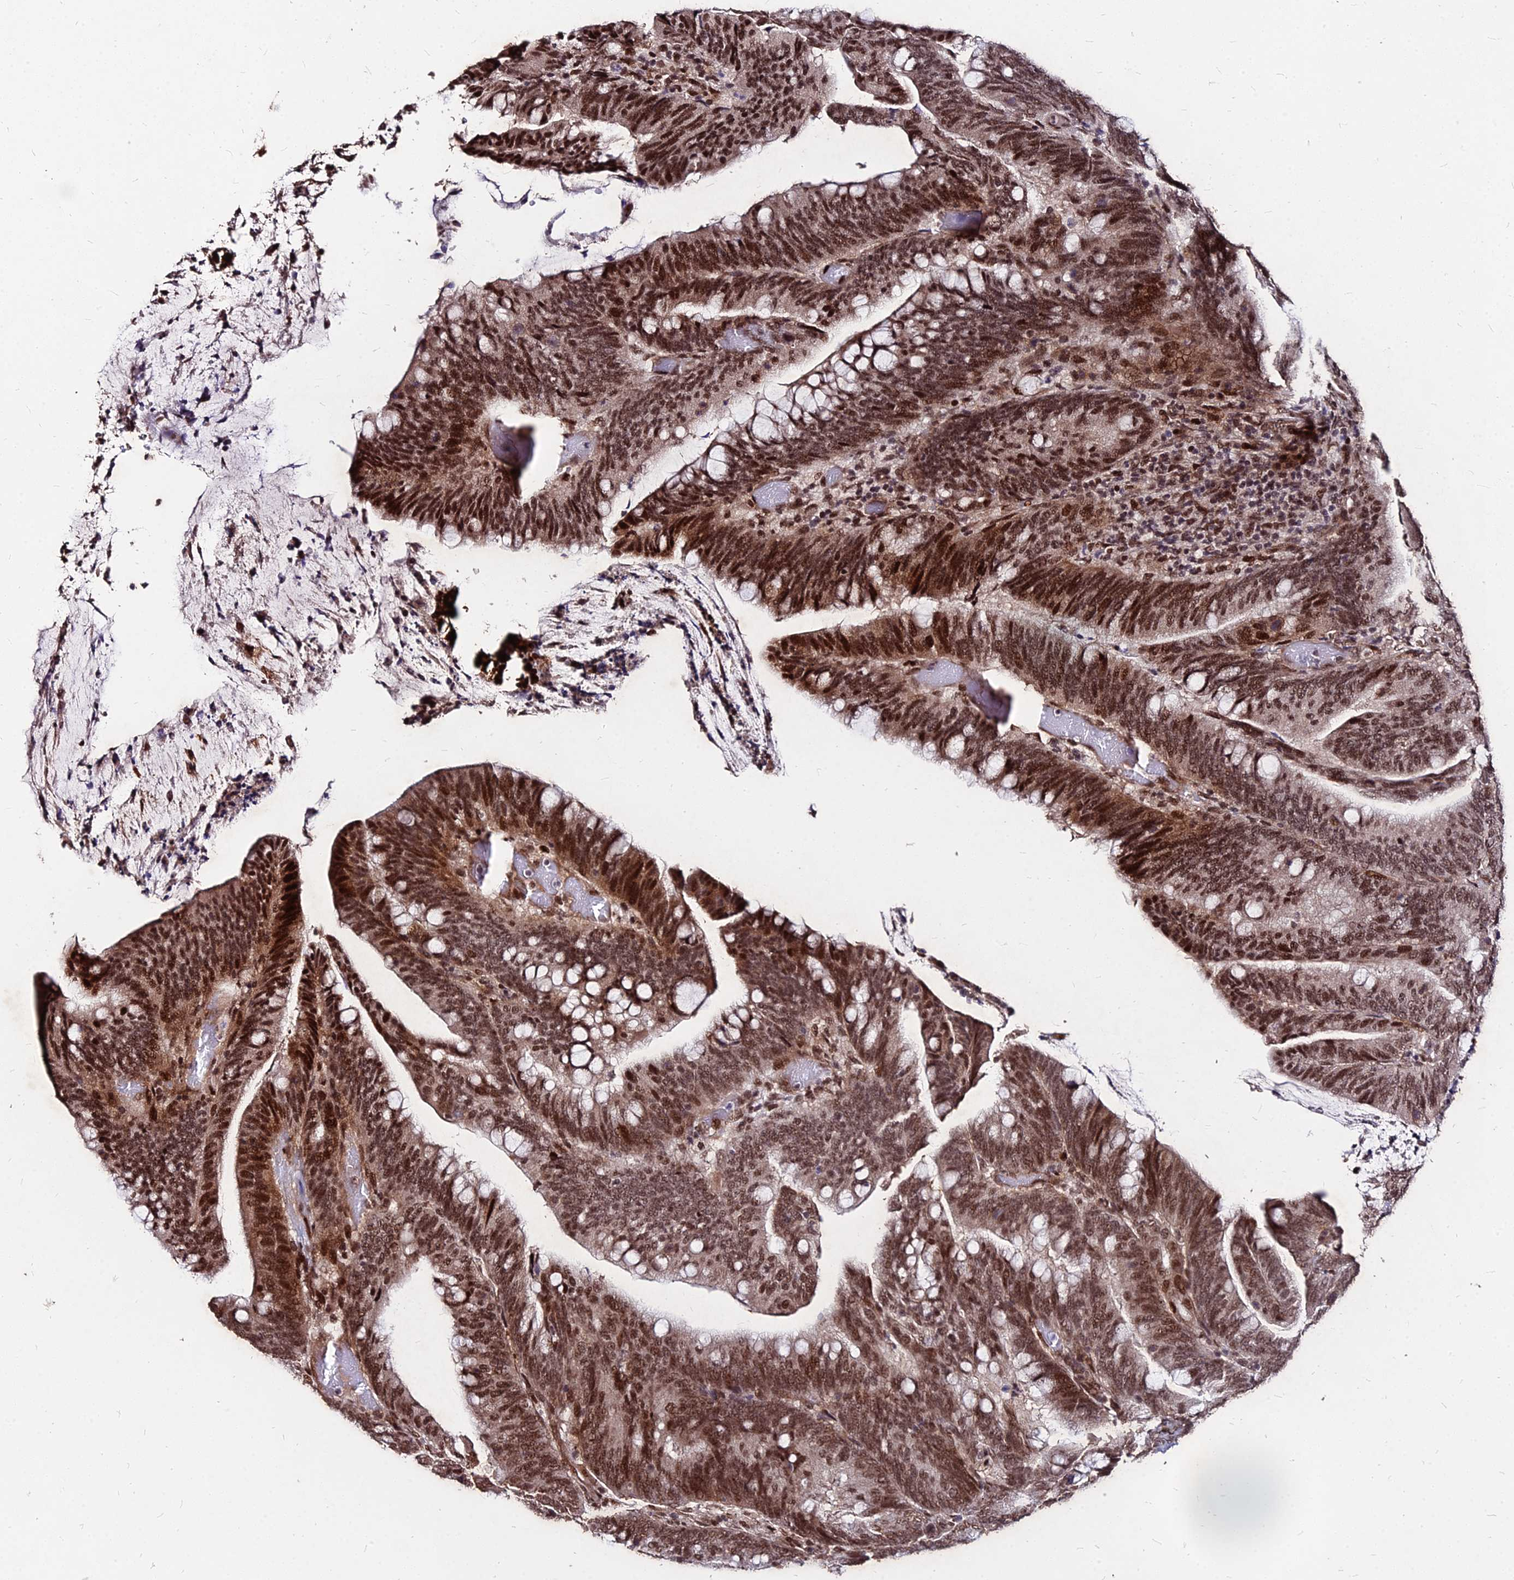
{"staining": {"intensity": "strong", "quantity": ">75%", "location": "nuclear"}, "tissue": "colorectal cancer", "cell_type": "Tumor cells", "image_type": "cancer", "snomed": [{"axis": "morphology", "description": "Adenocarcinoma, NOS"}, {"axis": "topography", "description": "Colon"}], "caption": "Human colorectal adenocarcinoma stained with a brown dye shows strong nuclear positive expression in approximately >75% of tumor cells.", "gene": "ZBED4", "patient": {"sex": "female", "age": 66}}